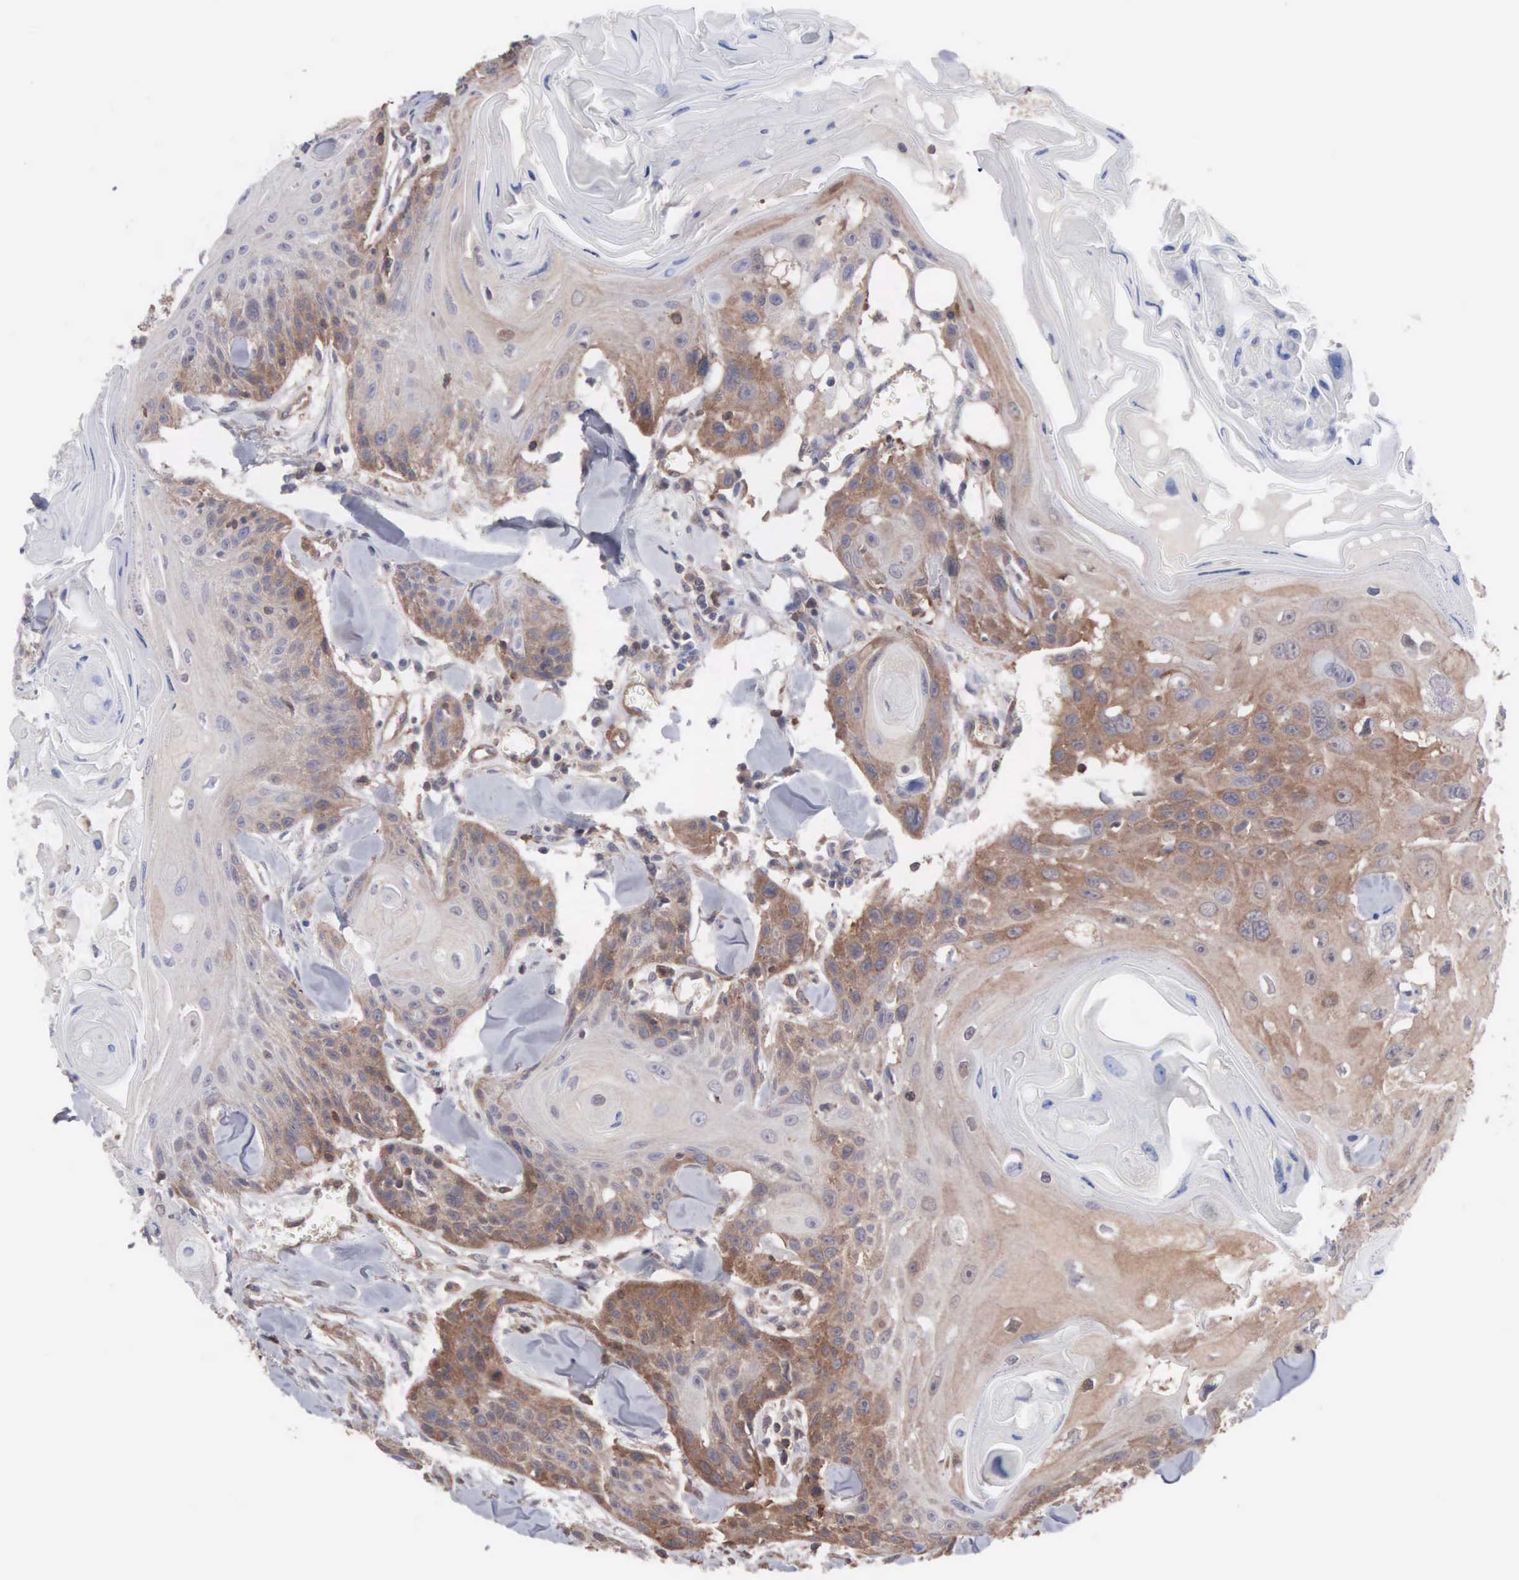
{"staining": {"intensity": "moderate", "quantity": ">75%", "location": "cytoplasmic/membranous"}, "tissue": "head and neck cancer", "cell_type": "Tumor cells", "image_type": "cancer", "snomed": [{"axis": "morphology", "description": "Squamous cell carcinoma, NOS"}, {"axis": "morphology", "description": "Squamous cell carcinoma, metastatic, NOS"}, {"axis": "topography", "description": "Lymph node"}, {"axis": "topography", "description": "Salivary gland"}, {"axis": "topography", "description": "Head-Neck"}], "caption": "Protein expression analysis of head and neck cancer (metastatic squamous cell carcinoma) exhibits moderate cytoplasmic/membranous expression in approximately >75% of tumor cells.", "gene": "MTHFD1", "patient": {"sex": "female", "age": 74}}